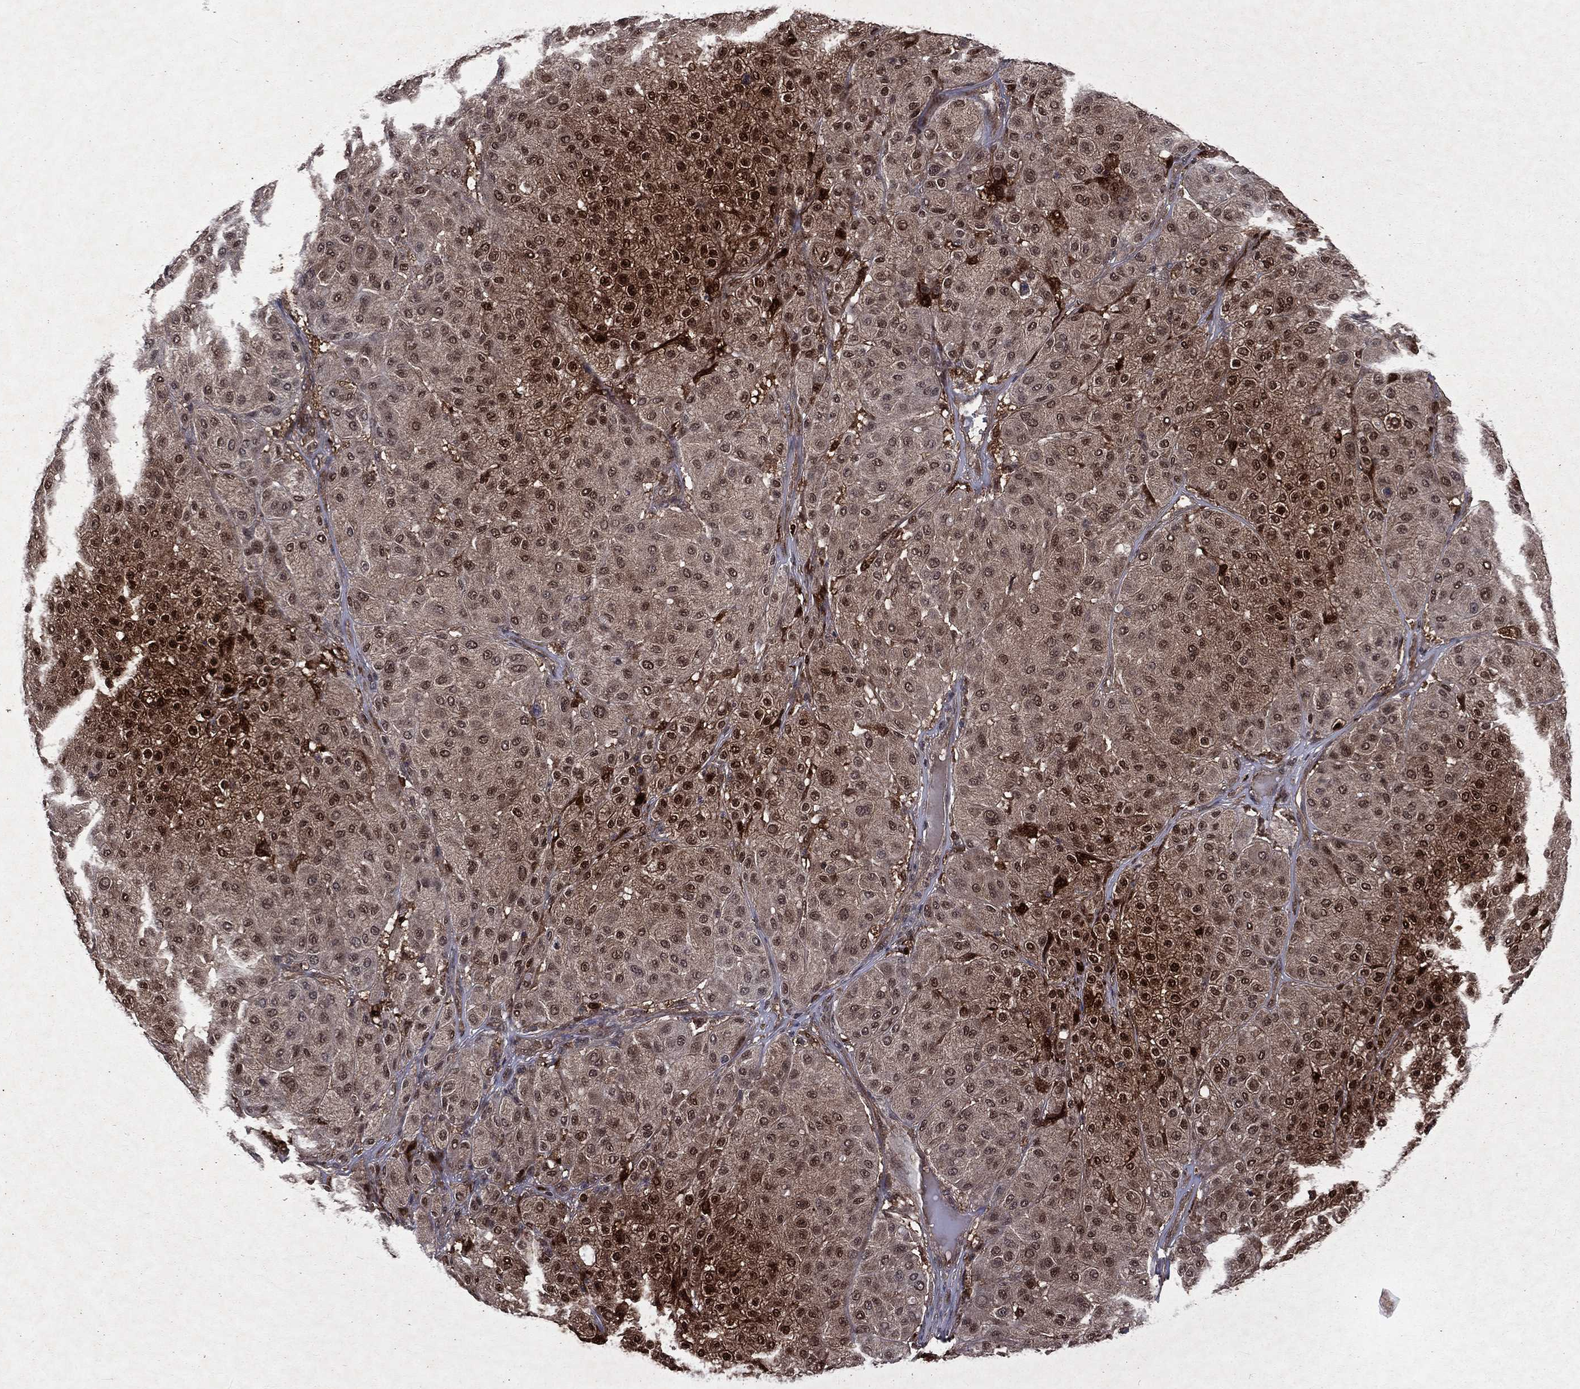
{"staining": {"intensity": "strong", "quantity": "<25%", "location": "cytoplasmic/membranous,nuclear"}, "tissue": "melanoma", "cell_type": "Tumor cells", "image_type": "cancer", "snomed": [{"axis": "morphology", "description": "Malignant melanoma, Metastatic site"}, {"axis": "topography", "description": "Smooth muscle"}], "caption": "Melanoma stained with a brown dye shows strong cytoplasmic/membranous and nuclear positive staining in approximately <25% of tumor cells.", "gene": "FGD1", "patient": {"sex": "male", "age": 41}}